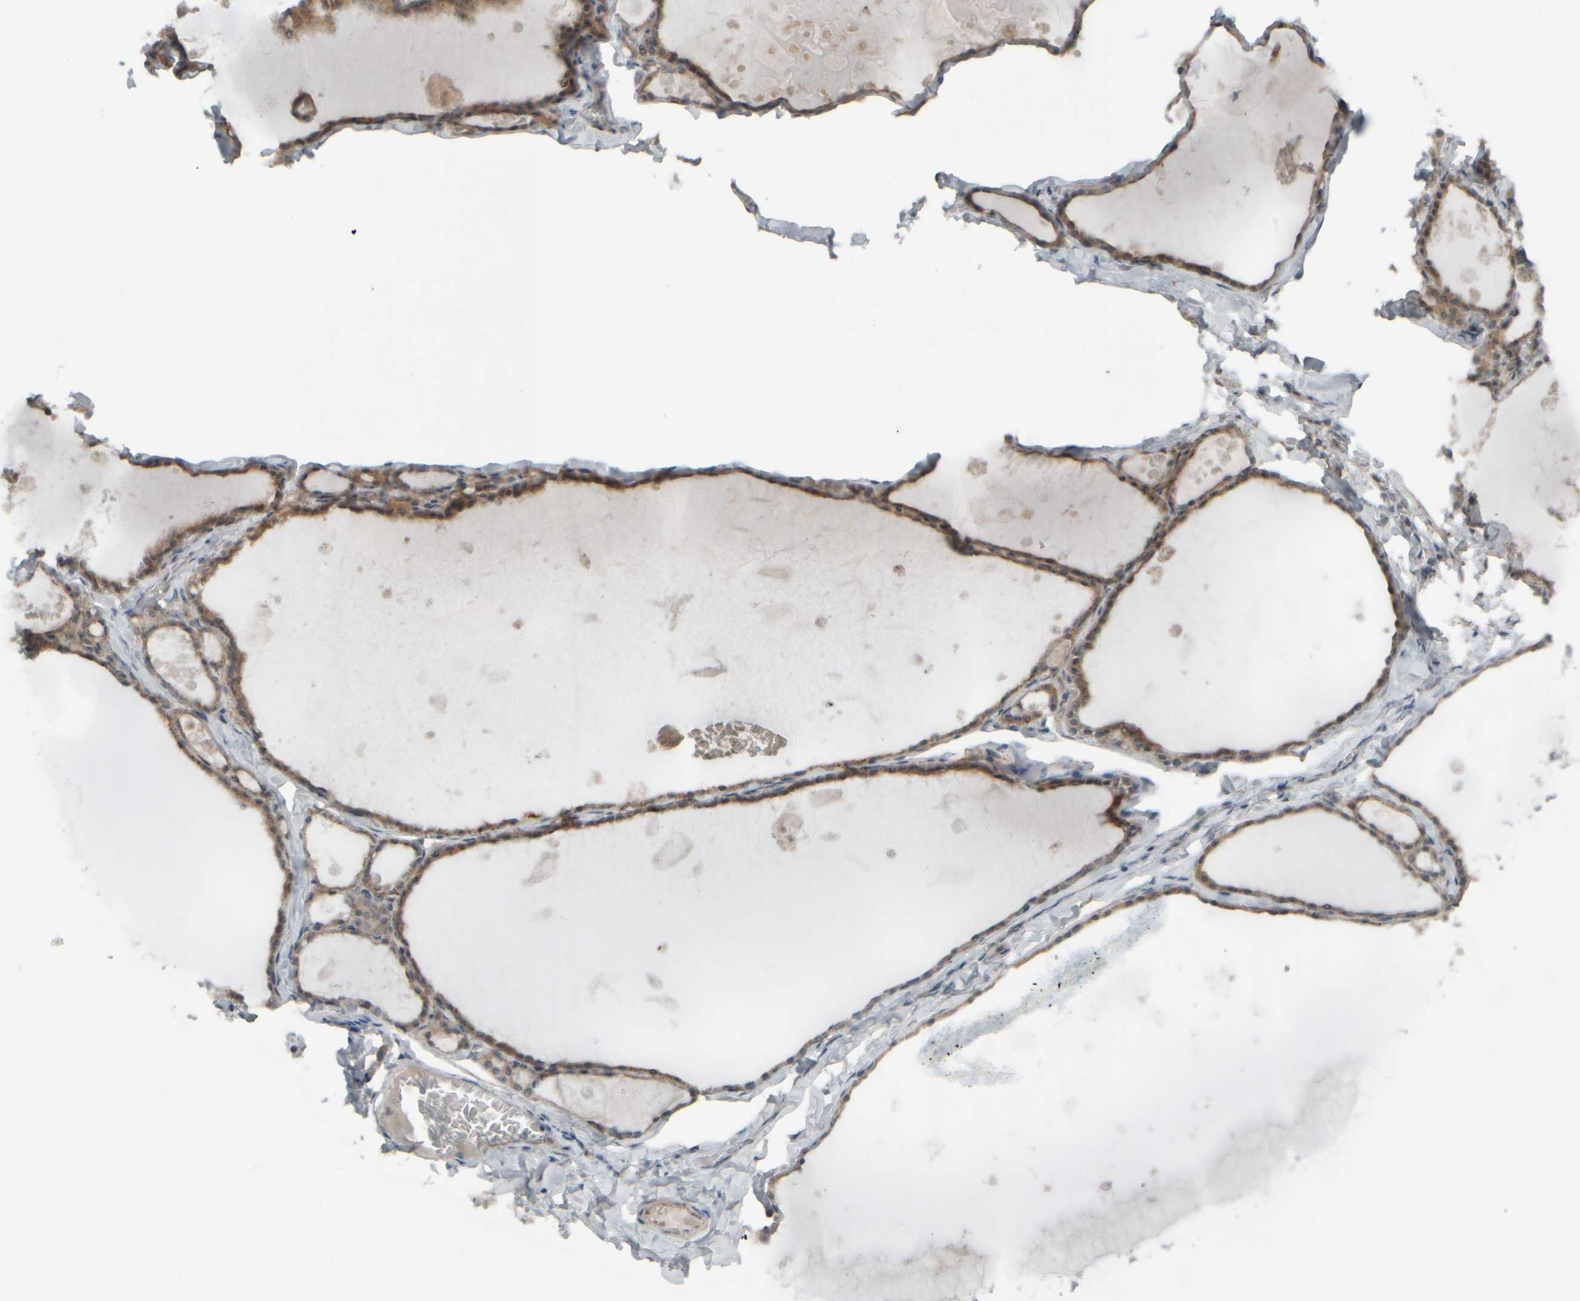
{"staining": {"intensity": "moderate", "quantity": ">75%", "location": "cytoplasmic/membranous"}, "tissue": "thyroid gland", "cell_type": "Glandular cells", "image_type": "normal", "snomed": [{"axis": "morphology", "description": "Normal tissue, NOS"}, {"axis": "topography", "description": "Thyroid gland"}], "caption": "Immunohistochemistry staining of unremarkable thyroid gland, which demonstrates medium levels of moderate cytoplasmic/membranous staining in approximately >75% of glandular cells indicating moderate cytoplasmic/membranous protein positivity. The staining was performed using DAB (3,3'-diaminobenzidine) (brown) for protein detection and nuclei were counterstained in hematoxylin (blue).", "gene": "HGS", "patient": {"sex": "male", "age": 56}}